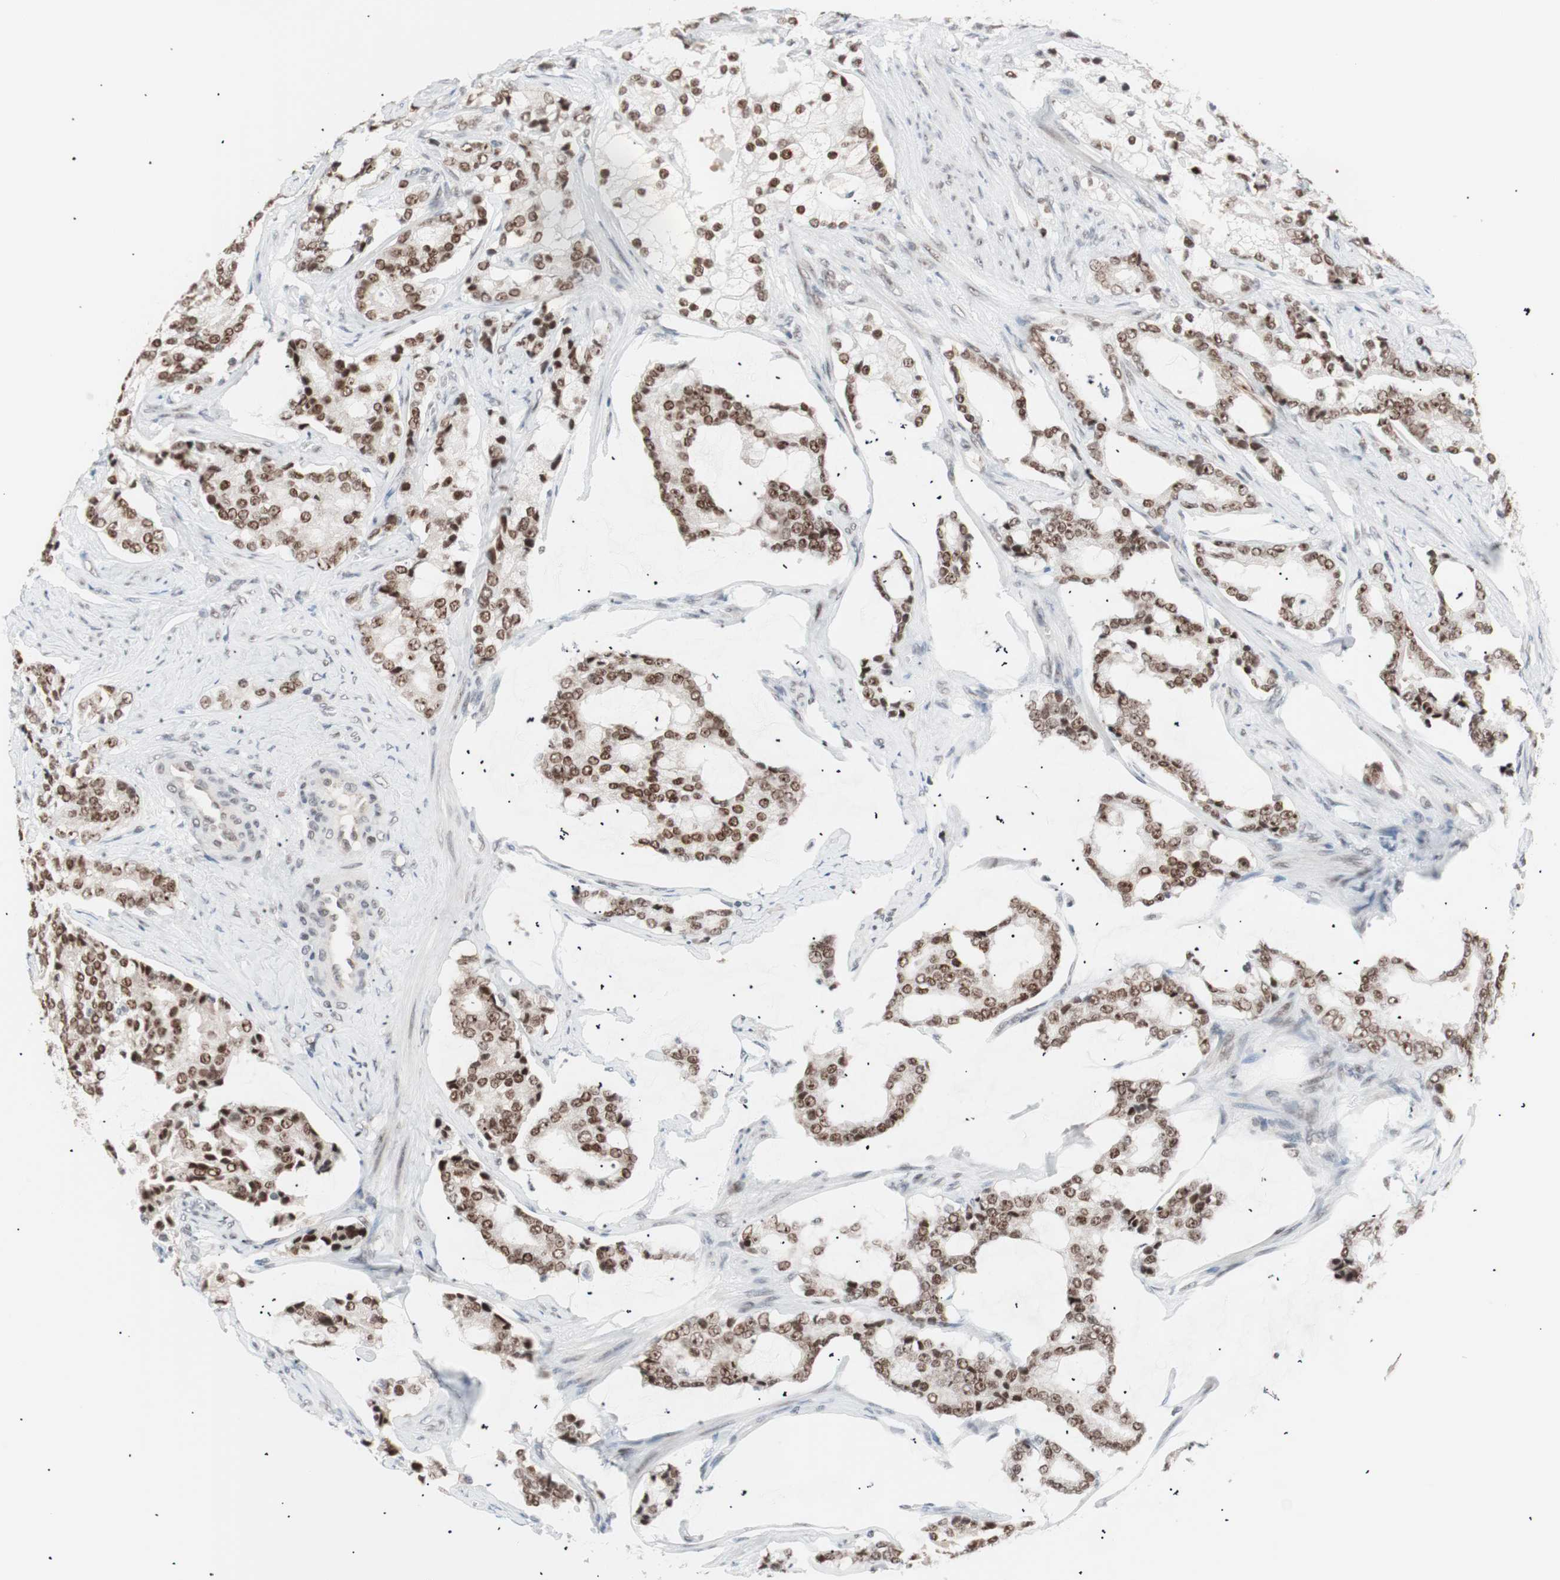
{"staining": {"intensity": "moderate", "quantity": ">75%", "location": "nuclear"}, "tissue": "prostate cancer", "cell_type": "Tumor cells", "image_type": "cancer", "snomed": [{"axis": "morphology", "description": "Adenocarcinoma, Low grade"}, {"axis": "topography", "description": "Prostate"}], "caption": "Tumor cells reveal medium levels of moderate nuclear positivity in approximately >75% of cells in human adenocarcinoma (low-grade) (prostate).", "gene": "LIG3", "patient": {"sex": "male", "age": 58}}